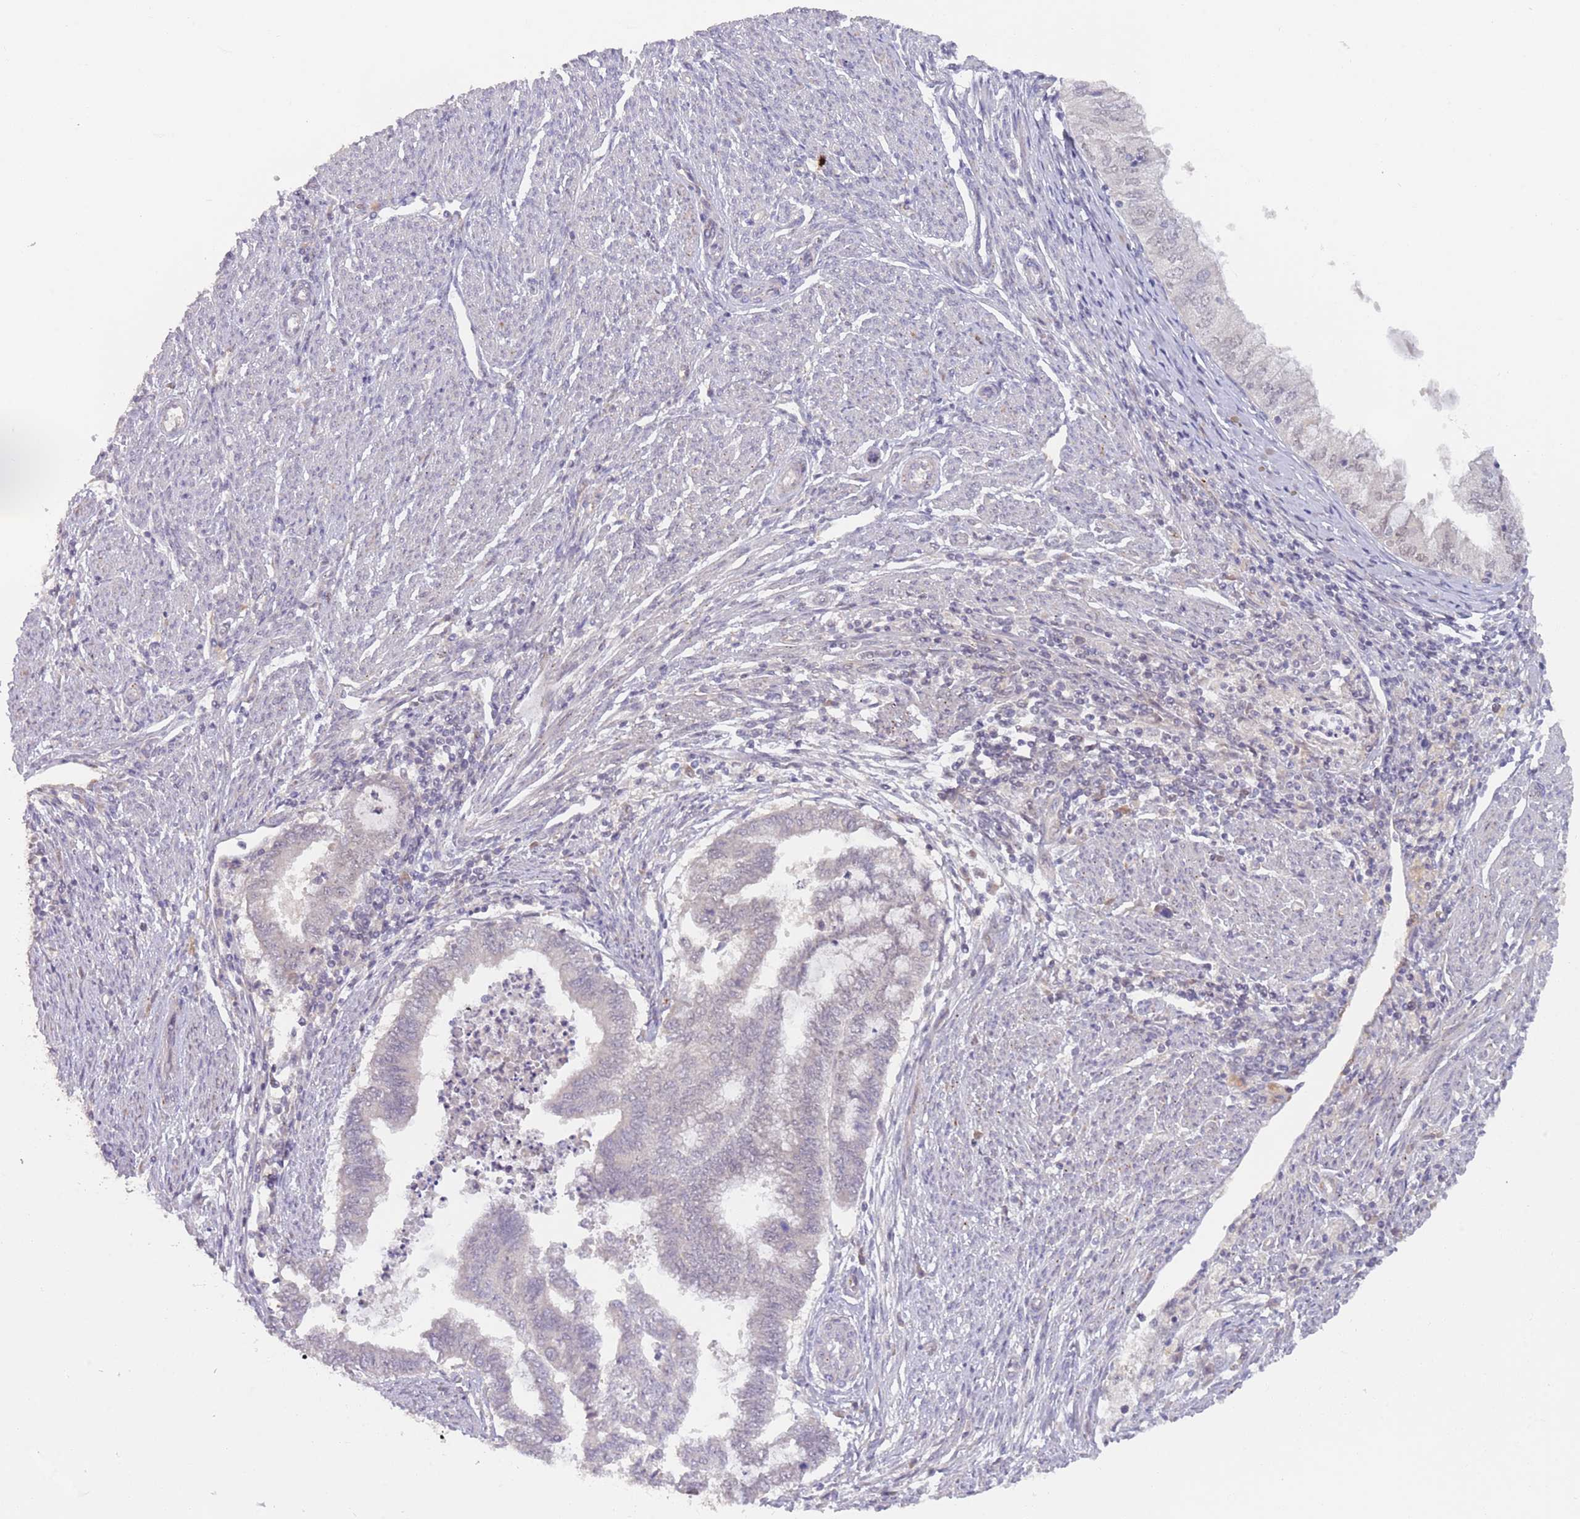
{"staining": {"intensity": "negative", "quantity": "none", "location": "none"}, "tissue": "endometrial cancer", "cell_type": "Tumor cells", "image_type": "cancer", "snomed": [{"axis": "morphology", "description": "Adenocarcinoma, NOS"}, {"axis": "topography", "description": "Endometrium"}], "caption": "Immunohistochemical staining of human endometrial cancer reveals no significant expression in tumor cells.", "gene": "RFXANK", "patient": {"sex": "female", "age": 79}}